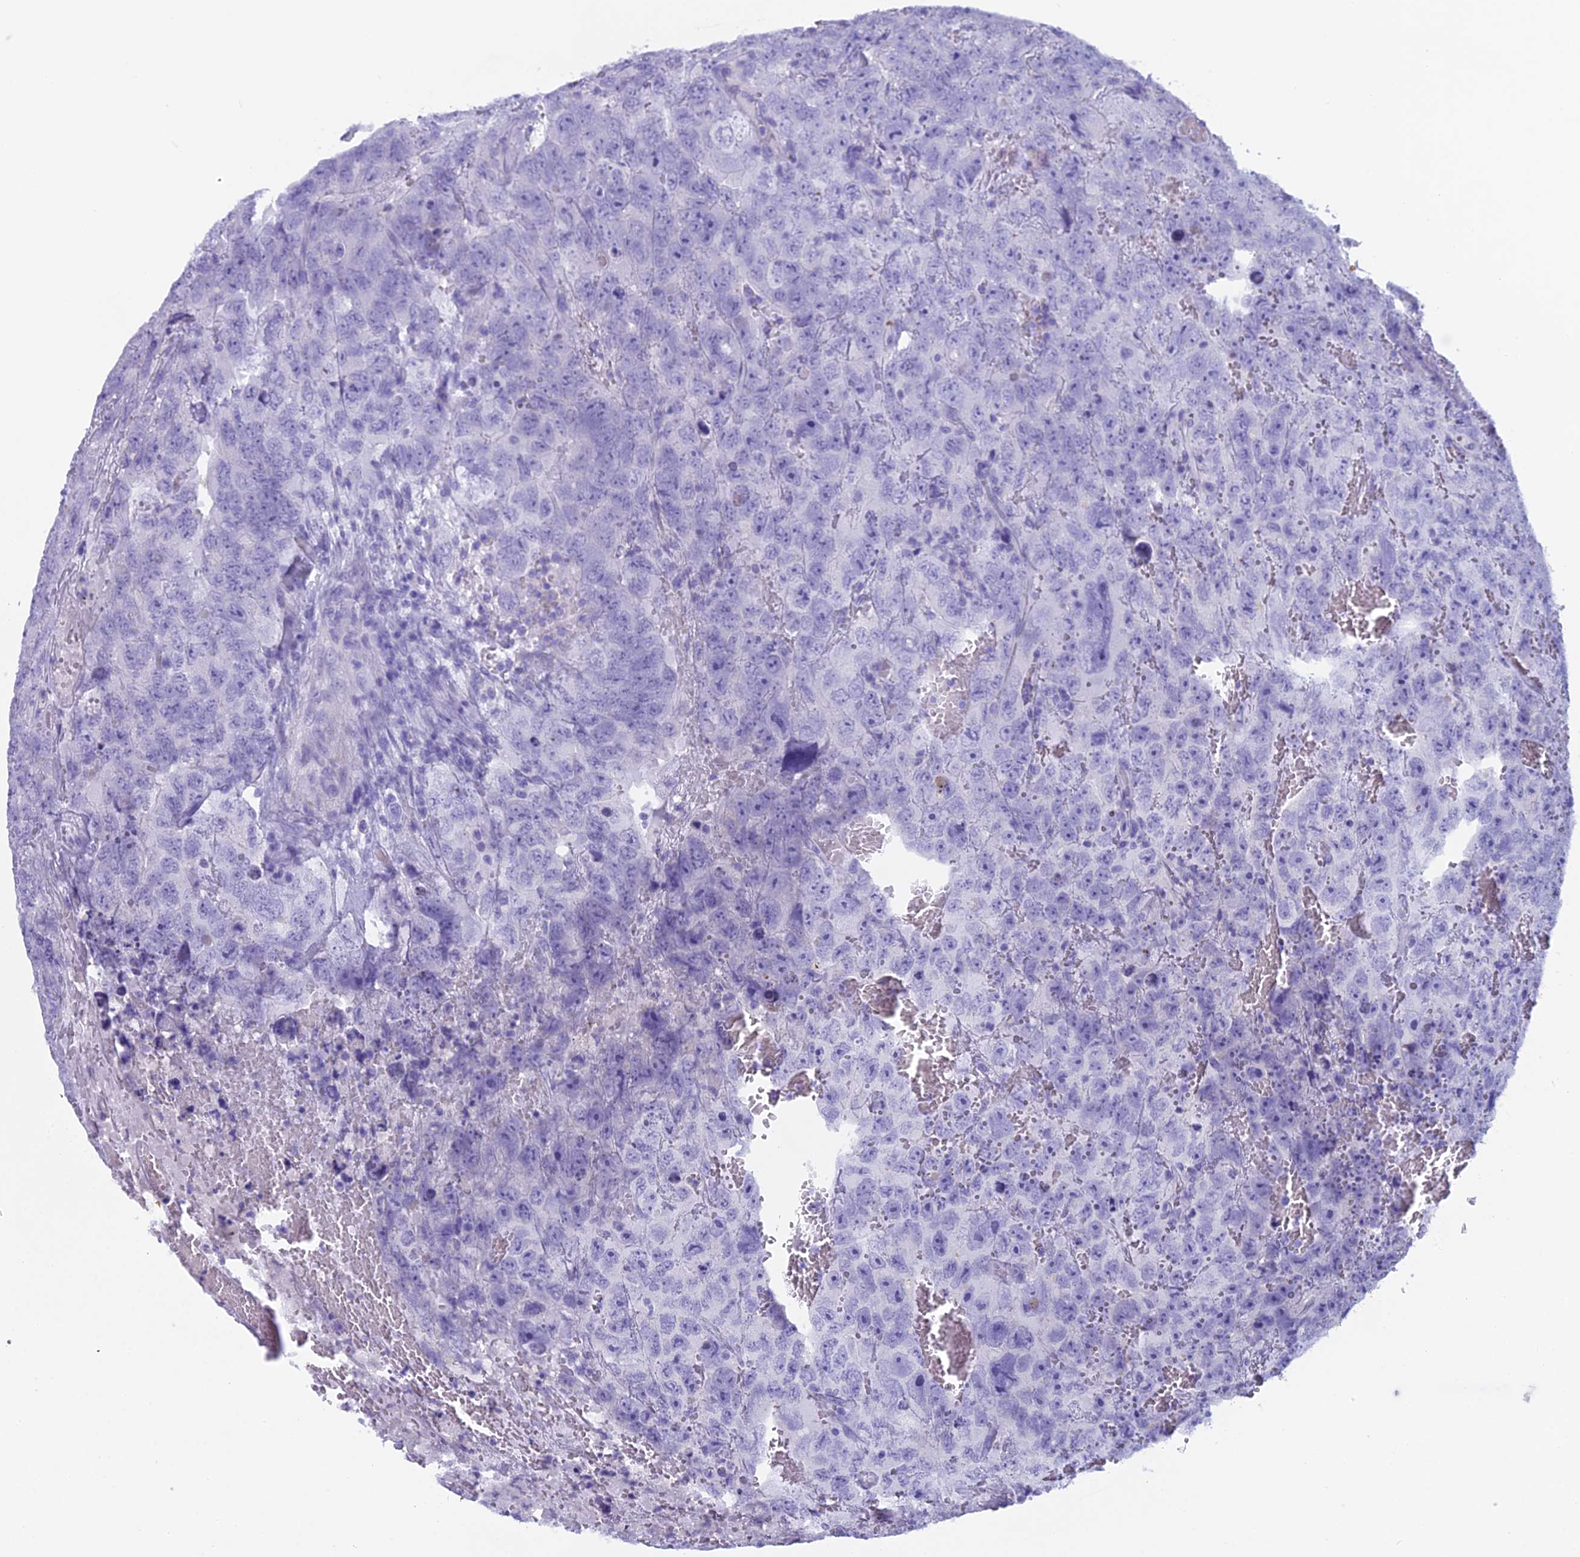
{"staining": {"intensity": "negative", "quantity": "none", "location": "none"}, "tissue": "testis cancer", "cell_type": "Tumor cells", "image_type": "cancer", "snomed": [{"axis": "morphology", "description": "Carcinoma, Embryonal, NOS"}, {"axis": "topography", "description": "Testis"}], "caption": "The micrograph exhibits no significant expression in tumor cells of testis cancer (embryonal carcinoma).", "gene": "UNC80", "patient": {"sex": "male", "age": 45}}